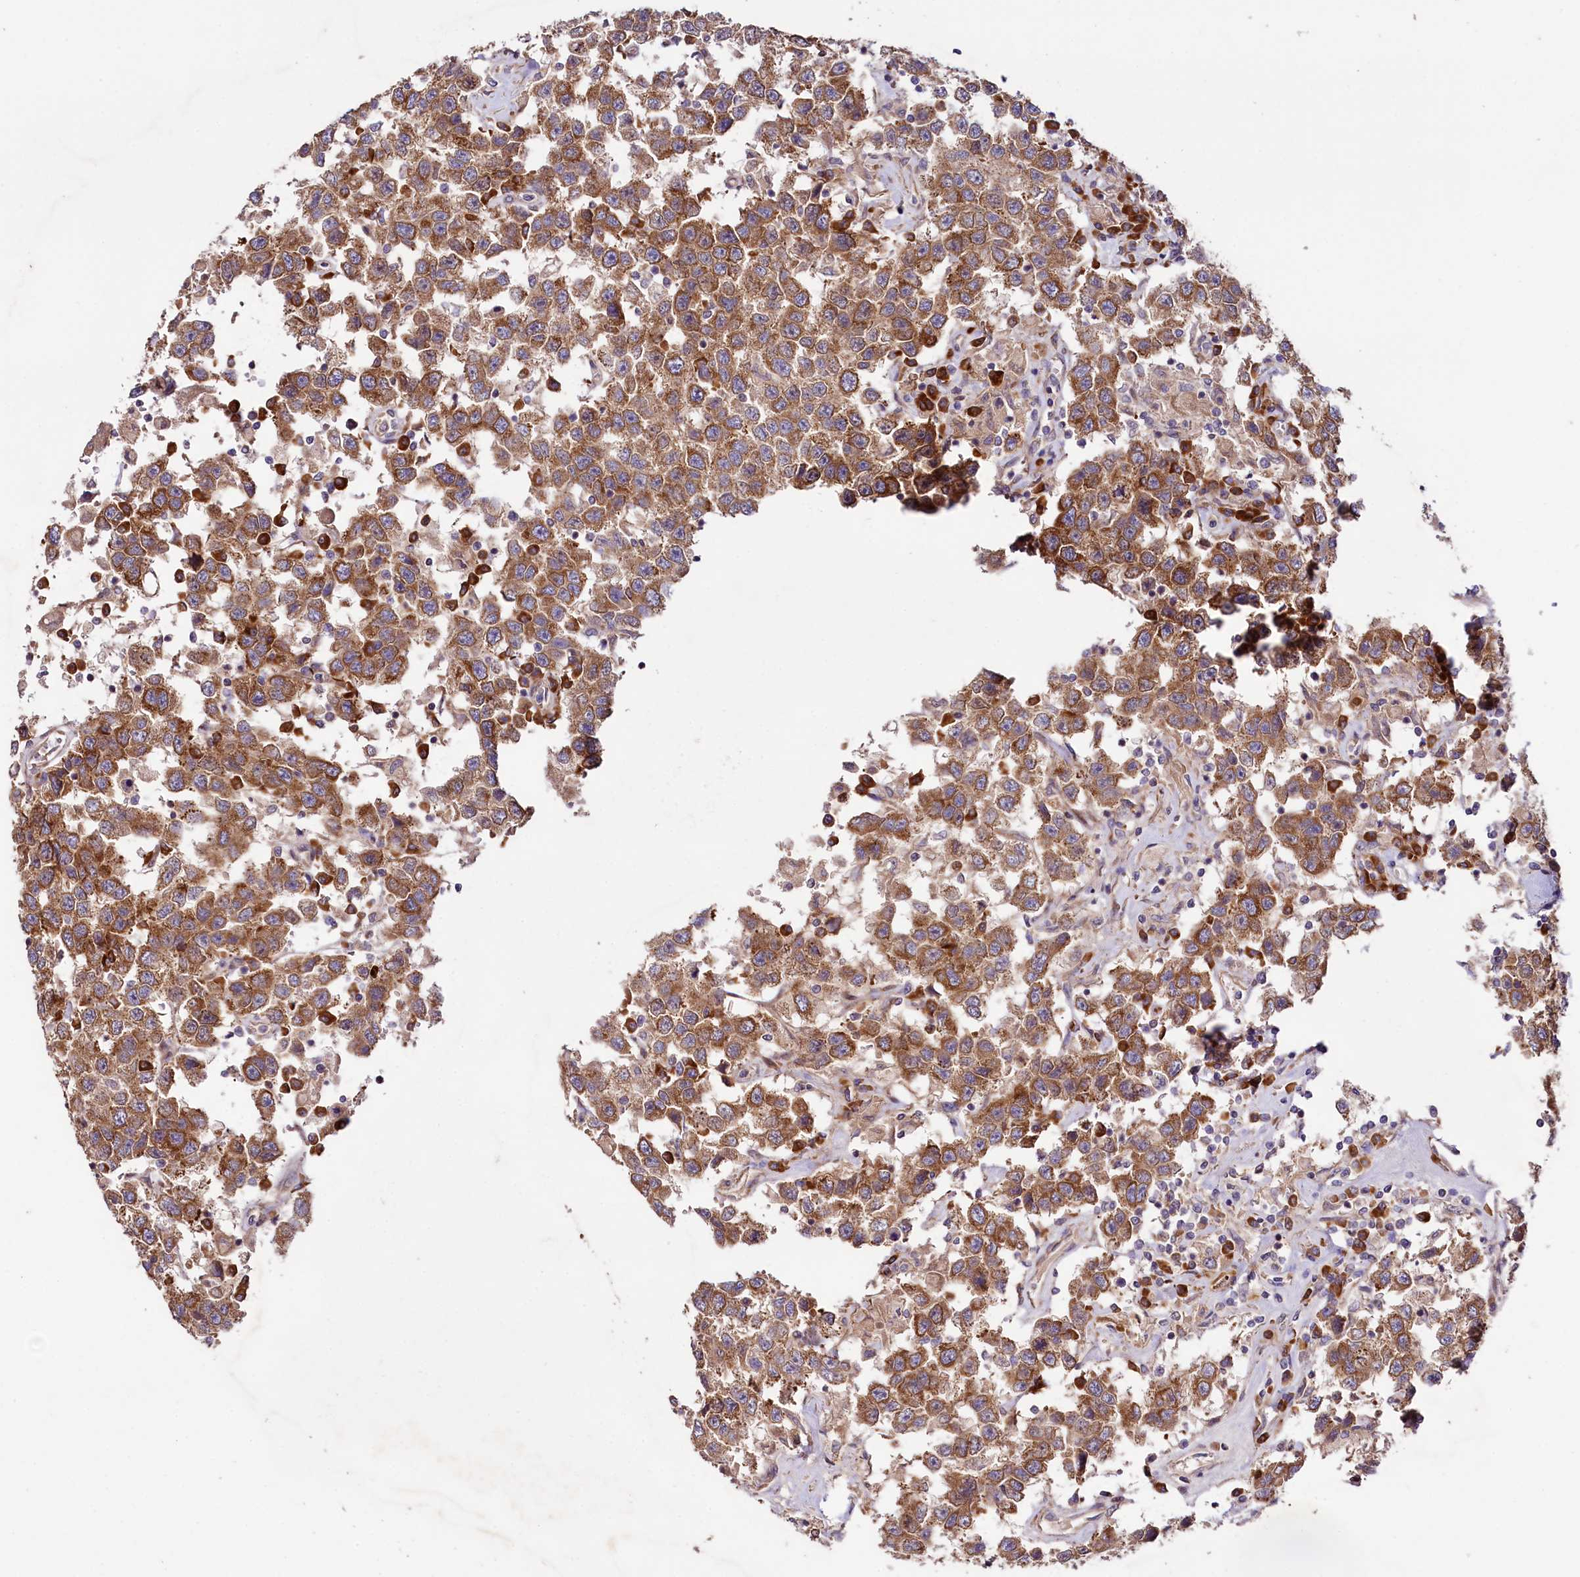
{"staining": {"intensity": "moderate", "quantity": ">75%", "location": "cytoplasmic/membranous"}, "tissue": "testis cancer", "cell_type": "Tumor cells", "image_type": "cancer", "snomed": [{"axis": "morphology", "description": "Seminoma, NOS"}, {"axis": "topography", "description": "Testis"}], "caption": "IHC image of neoplastic tissue: seminoma (testis) stained using IHC exhibits medium levels of moderate protein expression localized specifically in the cytoplasmic/membranous of tumor cells, appearing as a cytoplasmic/membranous brown color.", "gene": "SPATS2", "patient": {"sex": "male", "age": 41}}